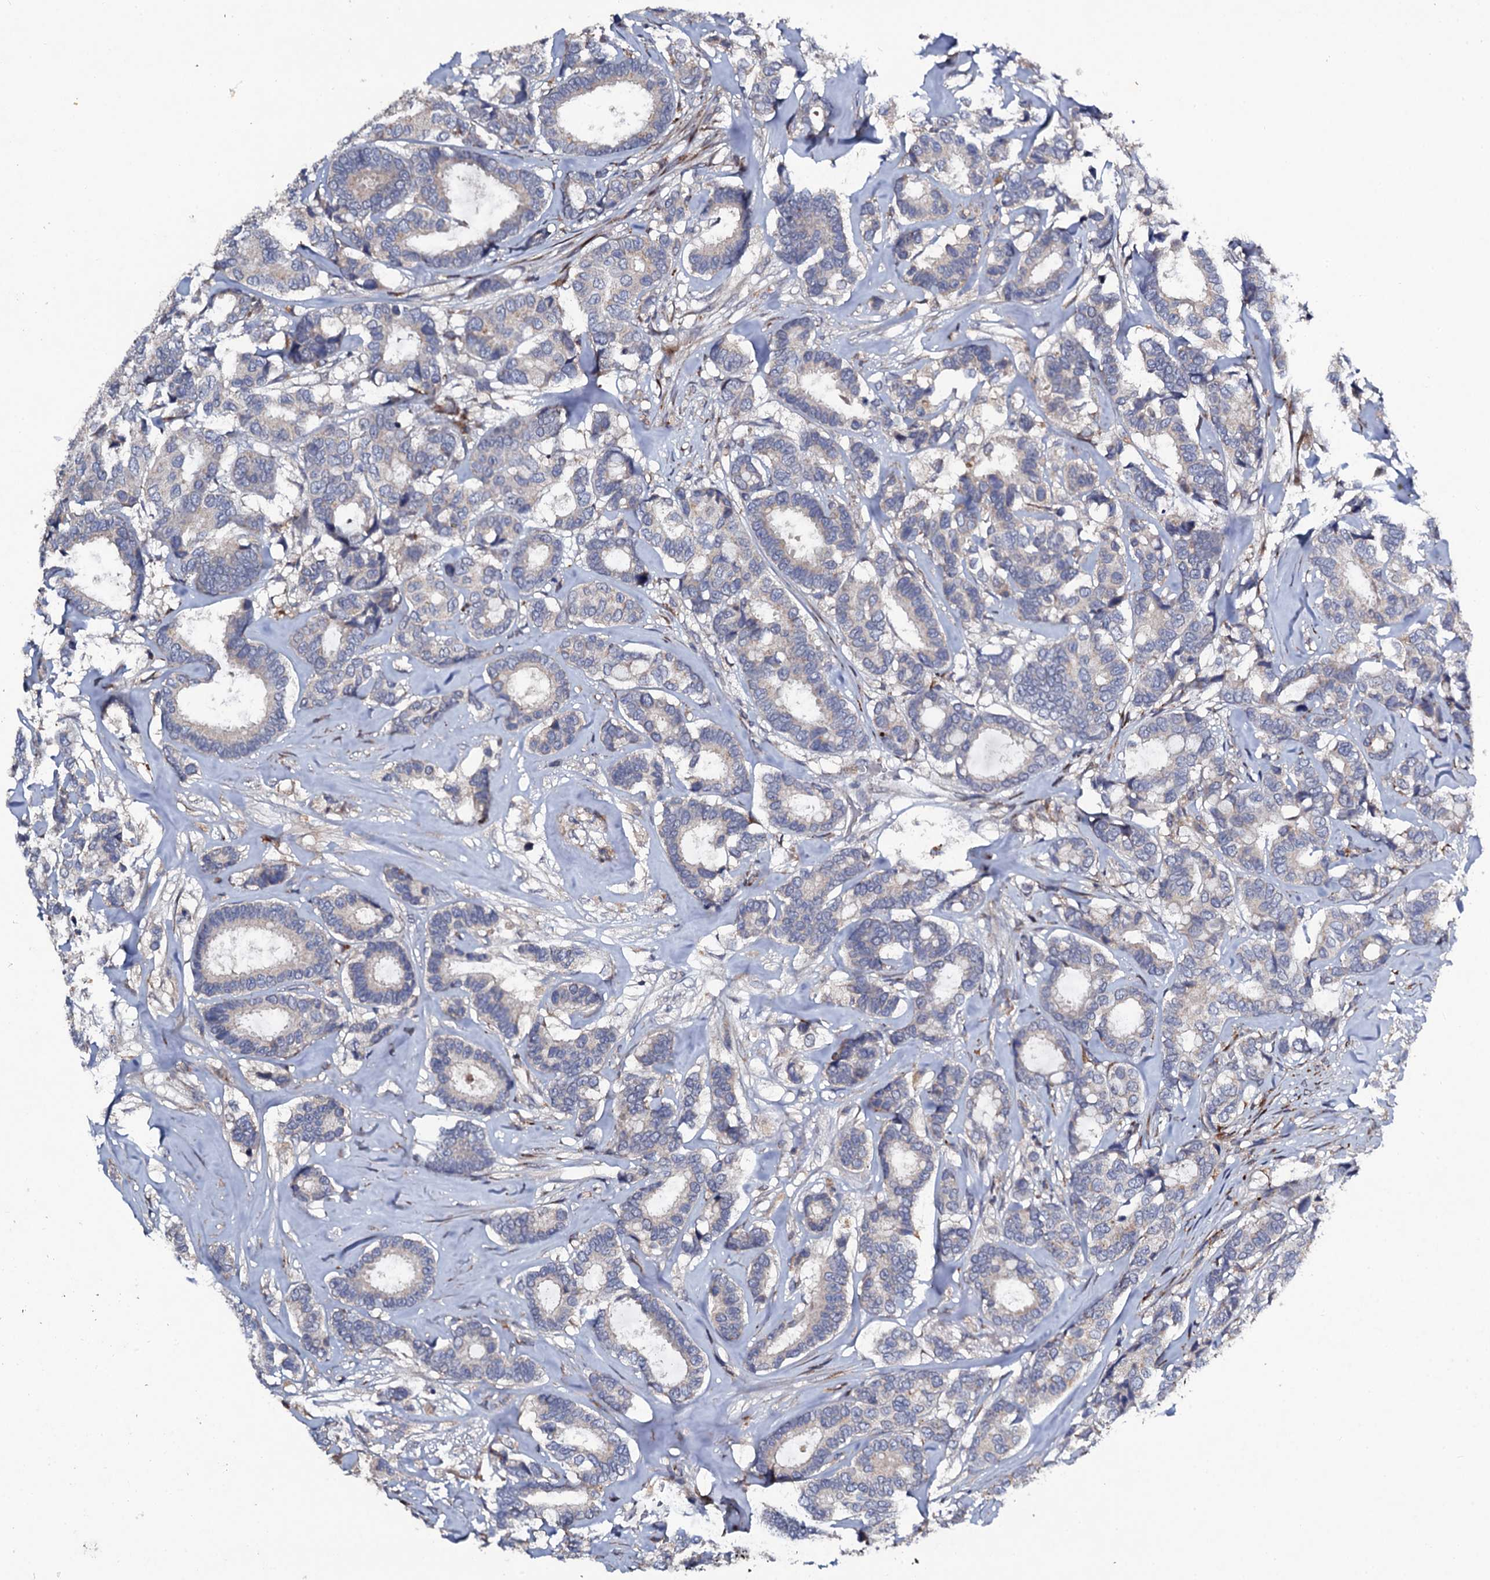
{"staining": {"intensity": "negative", "quantity": "none", "location": "none"}, "tissue": "breast cancer", "cell_type": "Tumor cells", "image_type": "cancer", "snomed": [{"axis": "morphology", "description": "Duct carcinoma"}, {"axis": "topography", "description": "Breast"}], "caption": "The histopathology image exhibits no significant staining in tumor cells of invasive ductal carcinoma (breast).", "gene": "LRRC28", "patient": {"sex": "female", "age": 87}}